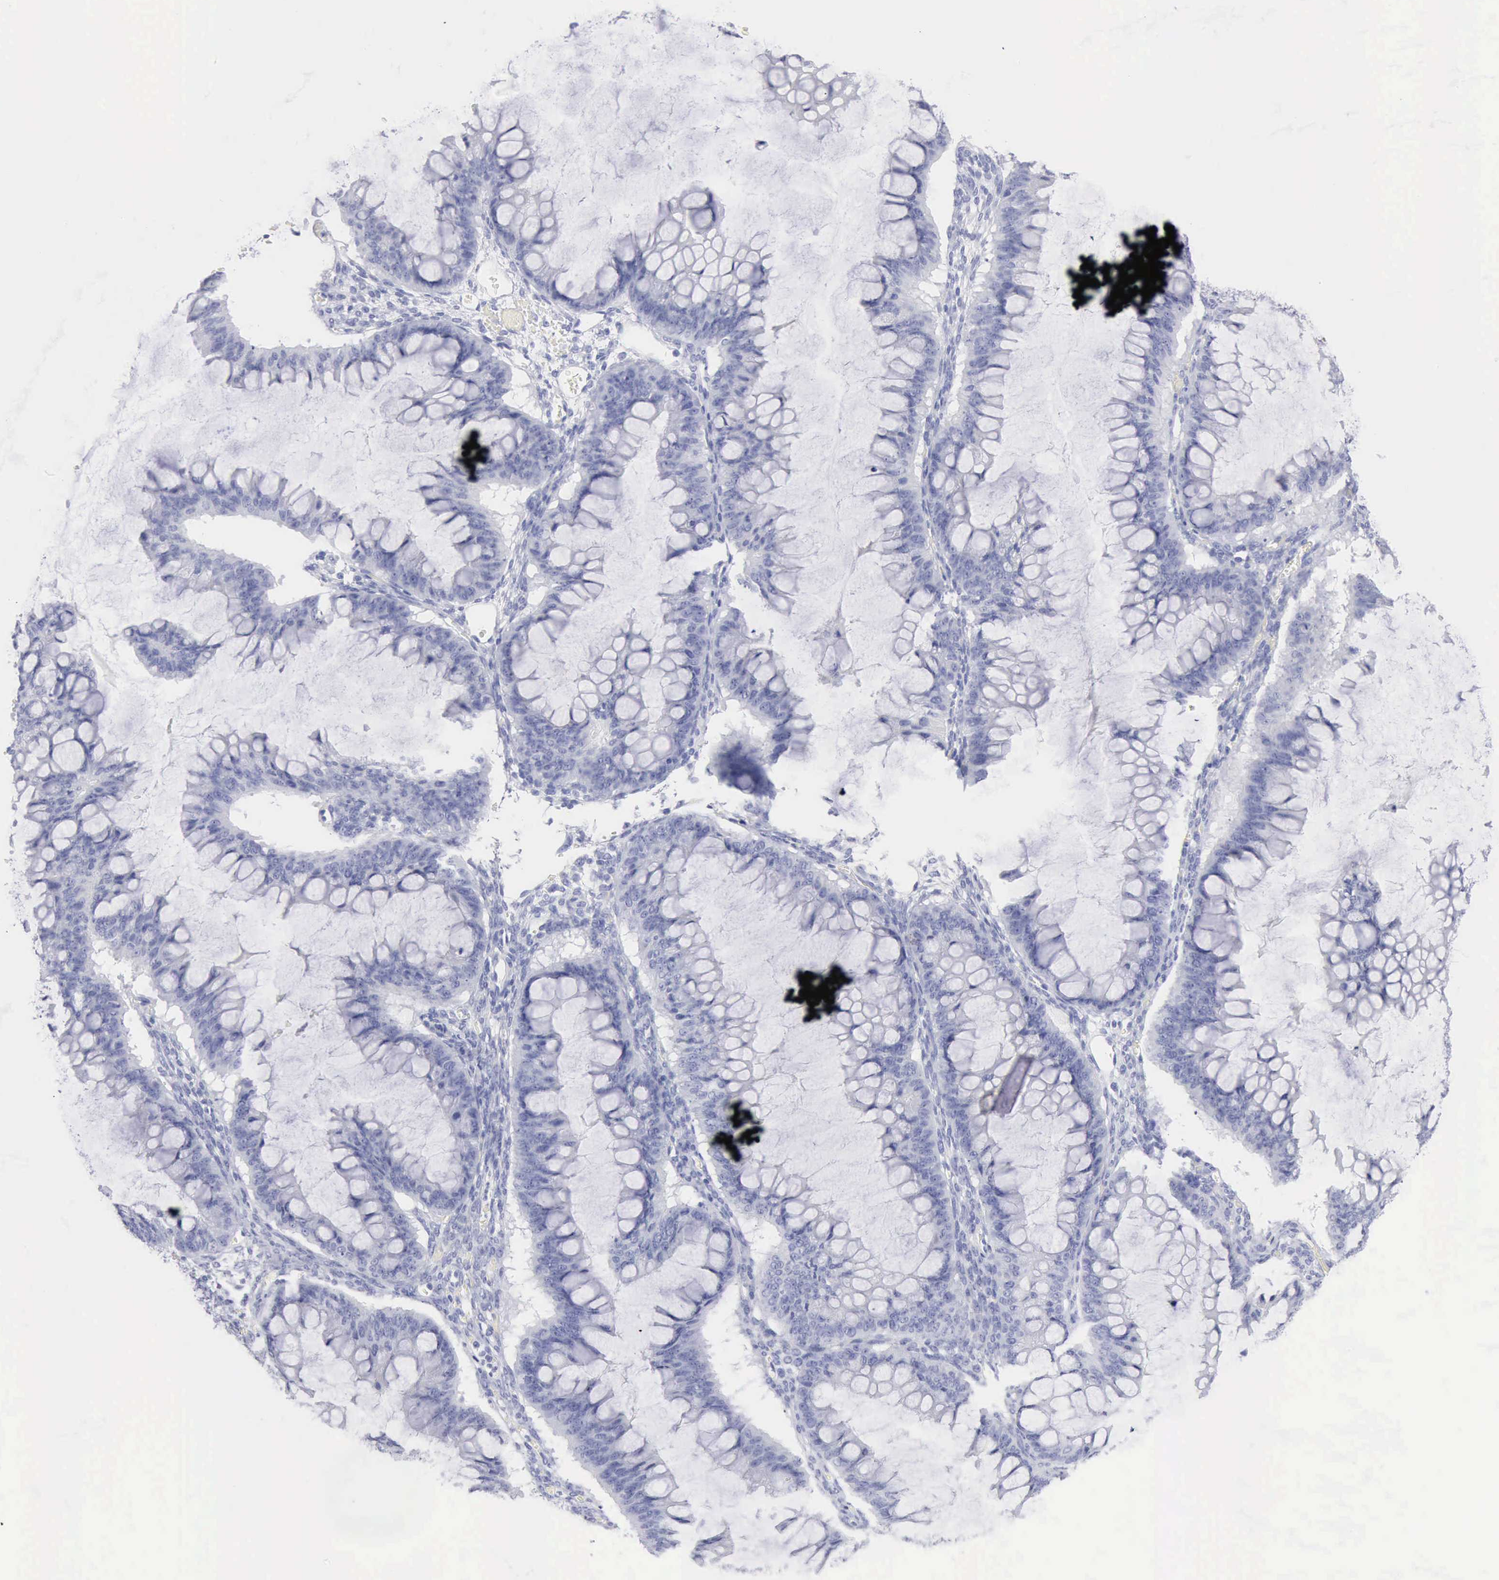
{"staining": {"intensity": "negative", "quantity": "none", "location": "none"}, "tissue": "ovarian cancer", "cell_type": "Tumor cells", "image_type": "cancer", "snomed": [{"axis": "morphology", "description": "Cystadenocarcinoma, mucinous, NOS"}, {"axis": "topography", "description": "Ovary"}], "caption": "This is a image of immunohistochemistry staining of ovarian cancer (mucinous cystadenocarcinoma), which shows no positivity in tumor cells. (Immunohistochemistry (ihc), brightfield microscopy, high magnification).", "gene": "KRT5", "patient": {"sex": "female", "age": 73}}